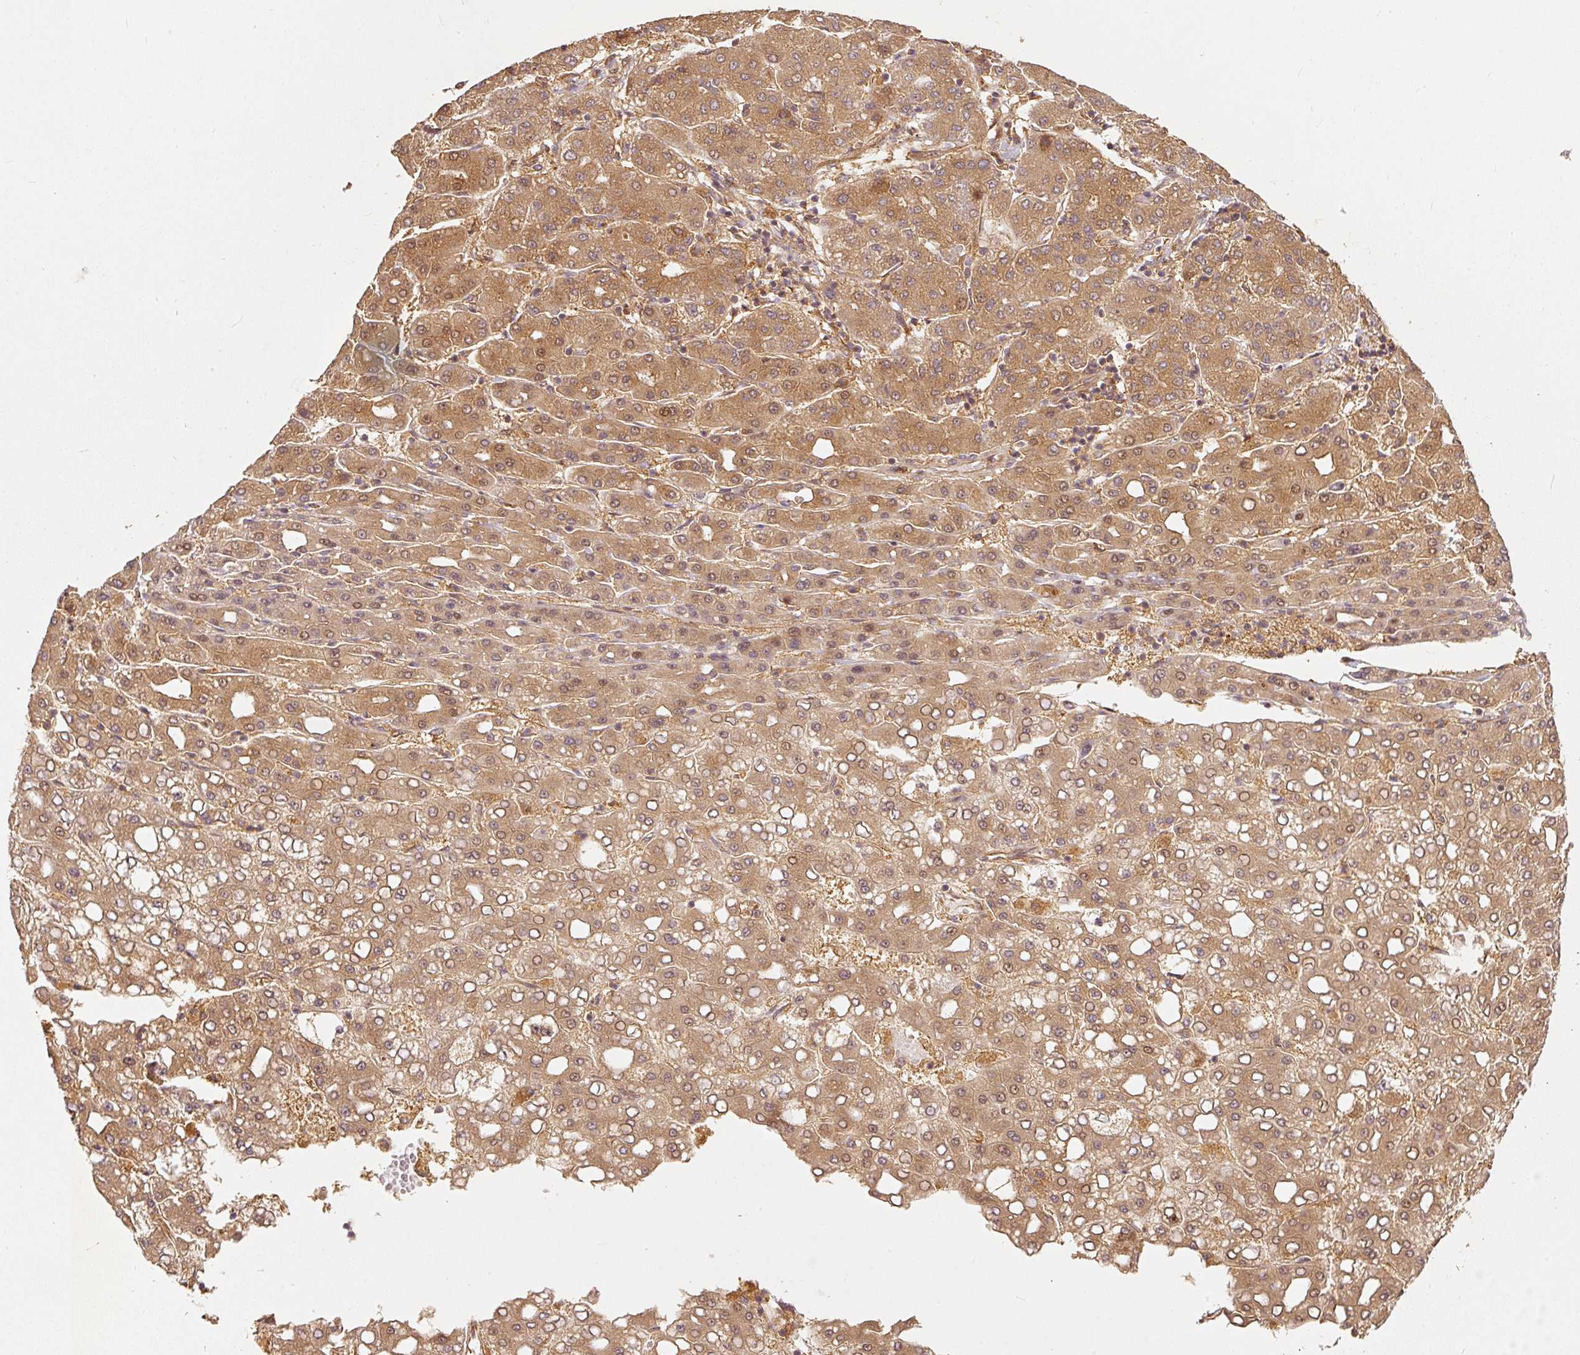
{"staining": {"intensity": "moderate", "quantity": ">75%", "location": "cytoplasmic/membranous,nuclear"}, "tissue": "liver cancer", "cell_type": "Tumor cells", "image_type": "cancer", "snomed": [{"axis": "morphology", "description": "Carcinoma, Hepatocellular, NOS"}, {"axis": "topography", "description": "Liver"}], "caption": "Immunohistochemistry (IHC) histopathology image of neoplastic tissue: liver cancer stained using IHC displays medium levels of moderate protein expression localized specifically in the cytoplasmic/membranous and nuclear of tumor cells, appearing as a cytoplasmic/membranous and nuclear brown color.", "gene": "EIF3B", "patient": {"sex": "male", "age": 65}}